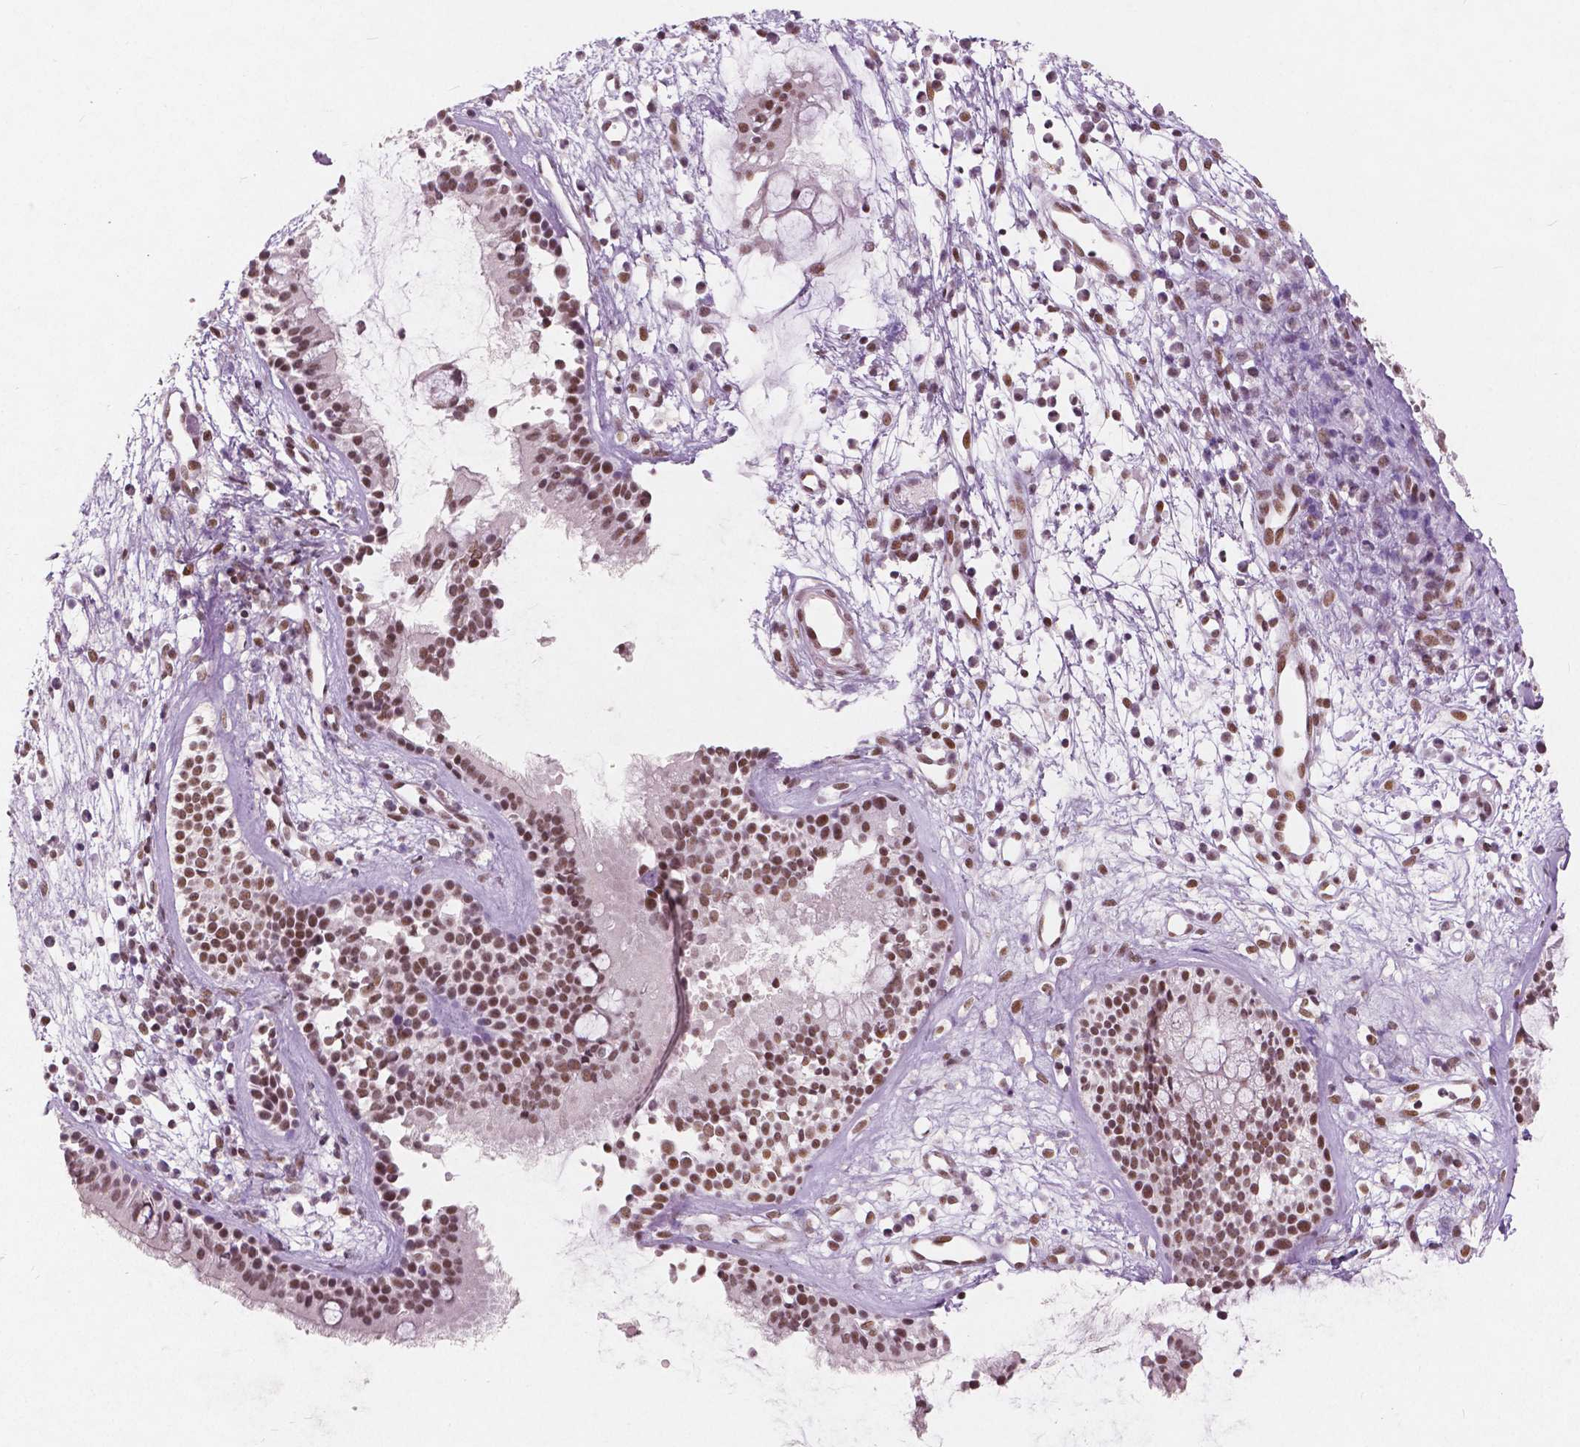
{"staining": {"intensity": "moderate", "quantity": ">75%", "location": "nuclear"}, "tissue": "nasopharynx", "cell_type": "Respiratory epithelial cells", "image_type": "normal", "snomed": [{"axis": "morphology", "description": "Normal tissue, NOS"}, {"axis": "topography", "description": "Nasopharynx"}], "caption": "The micrograph demonstrates immunohistochemical staining of normal nasopharynx. There is moderate nuclear staining is present in approximately >75% of respiratory epithelial cells. (Brightfield microscopy of DAB IHC at high magnification).", "gene": "BRD4", "patient": {"sex": "male", "age": 77}}